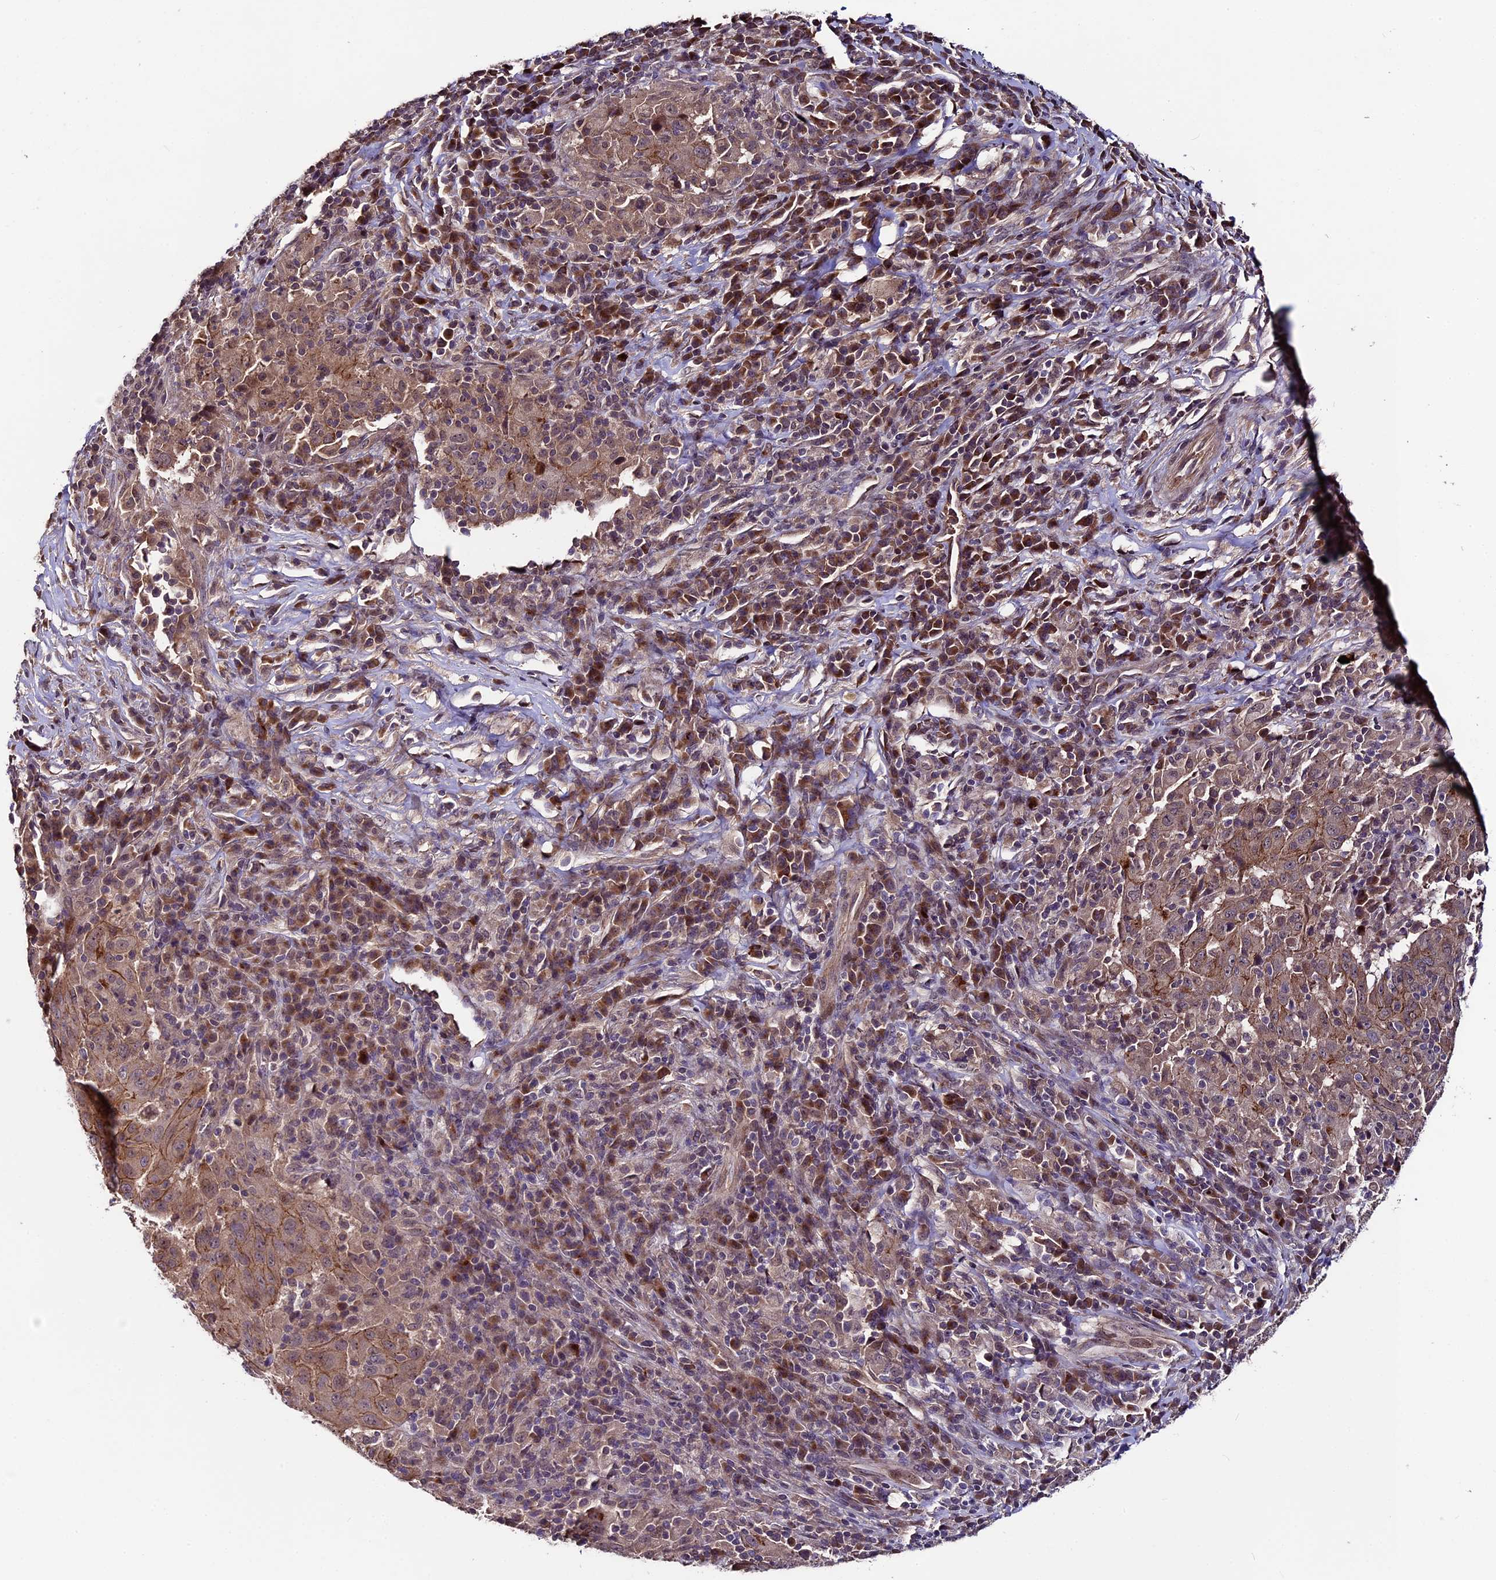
{"staining": {"intensity": "moderate", "quantity": ">75%", "location": "cytoplasmic/membranous"}, "tissue": "pancreatic cancer", "cell_type": "Tumor cells", "image_type": "cancer", "snomed": [{"axis": "morphology", "description": "Adenocarcinoma, NOS"}, {"axis": "topography", "description": "Pancreas"}], "caption": "A brown stain shows moderate cytoplasmic/membranous expression of a protein in human pancreatic cancer tumor cells.", "gene": "SIPA1L3", "patient": {"sex": "male", "age": 63}}